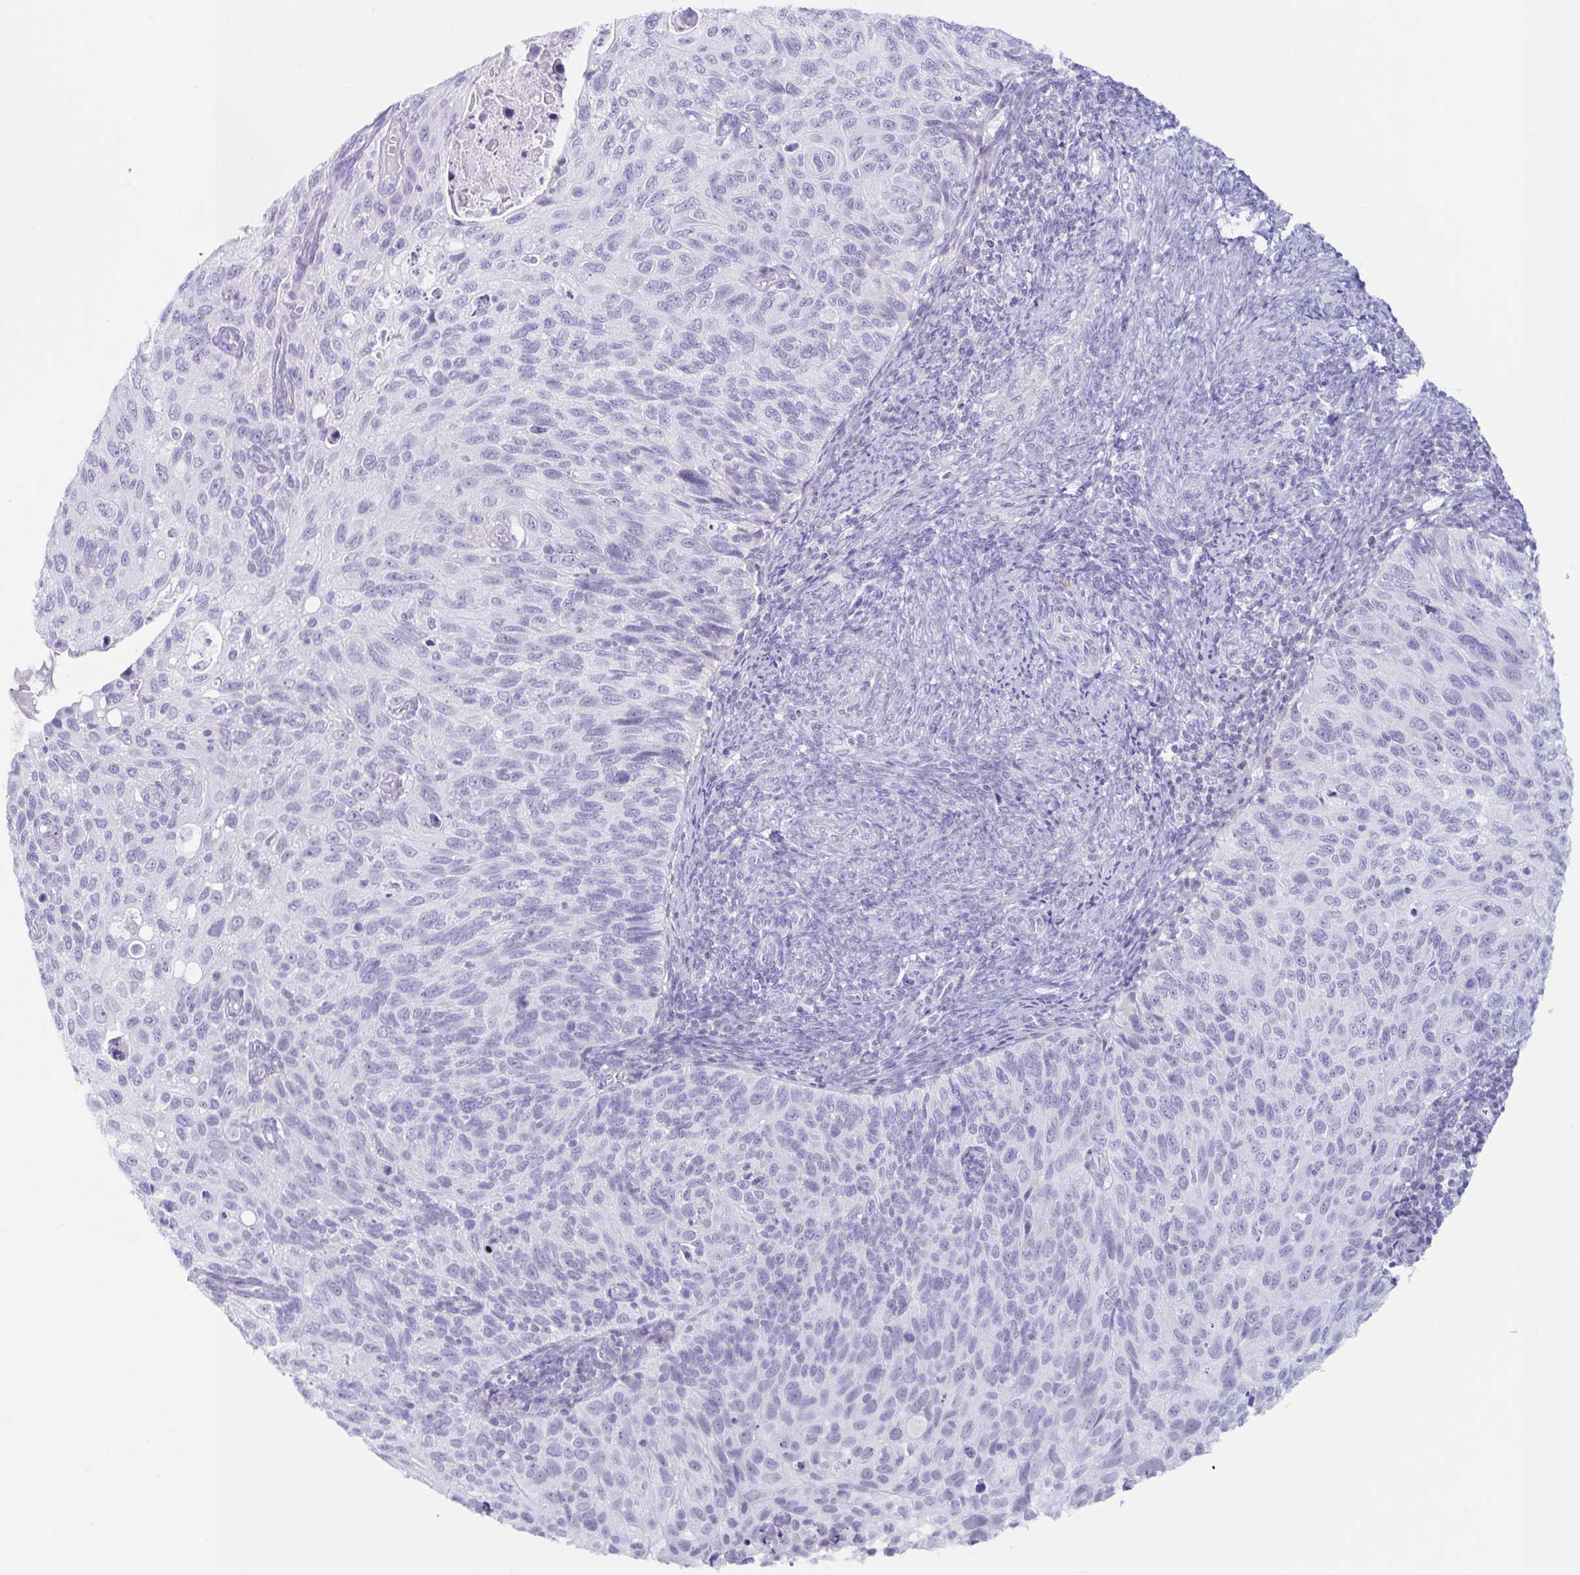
{"staining": {"intensity": "negative", "quantity": "none", "location": "none"}, "tissue": "cervical cancer", "cell_type": "Tumor cells", "image_type": "cancer", "snomed": [{"axis": "morphology", "description": "Squamous cell carcinoma, NOS"}, {"axis": "topography", "description": "Cervix"}], "caption": "Tumor cells are negative for brown protein staining in cervical cancer (squamous cell carcinoma).", "gene": "BEST1", "patient": {"sex": "female", "age": 70}}